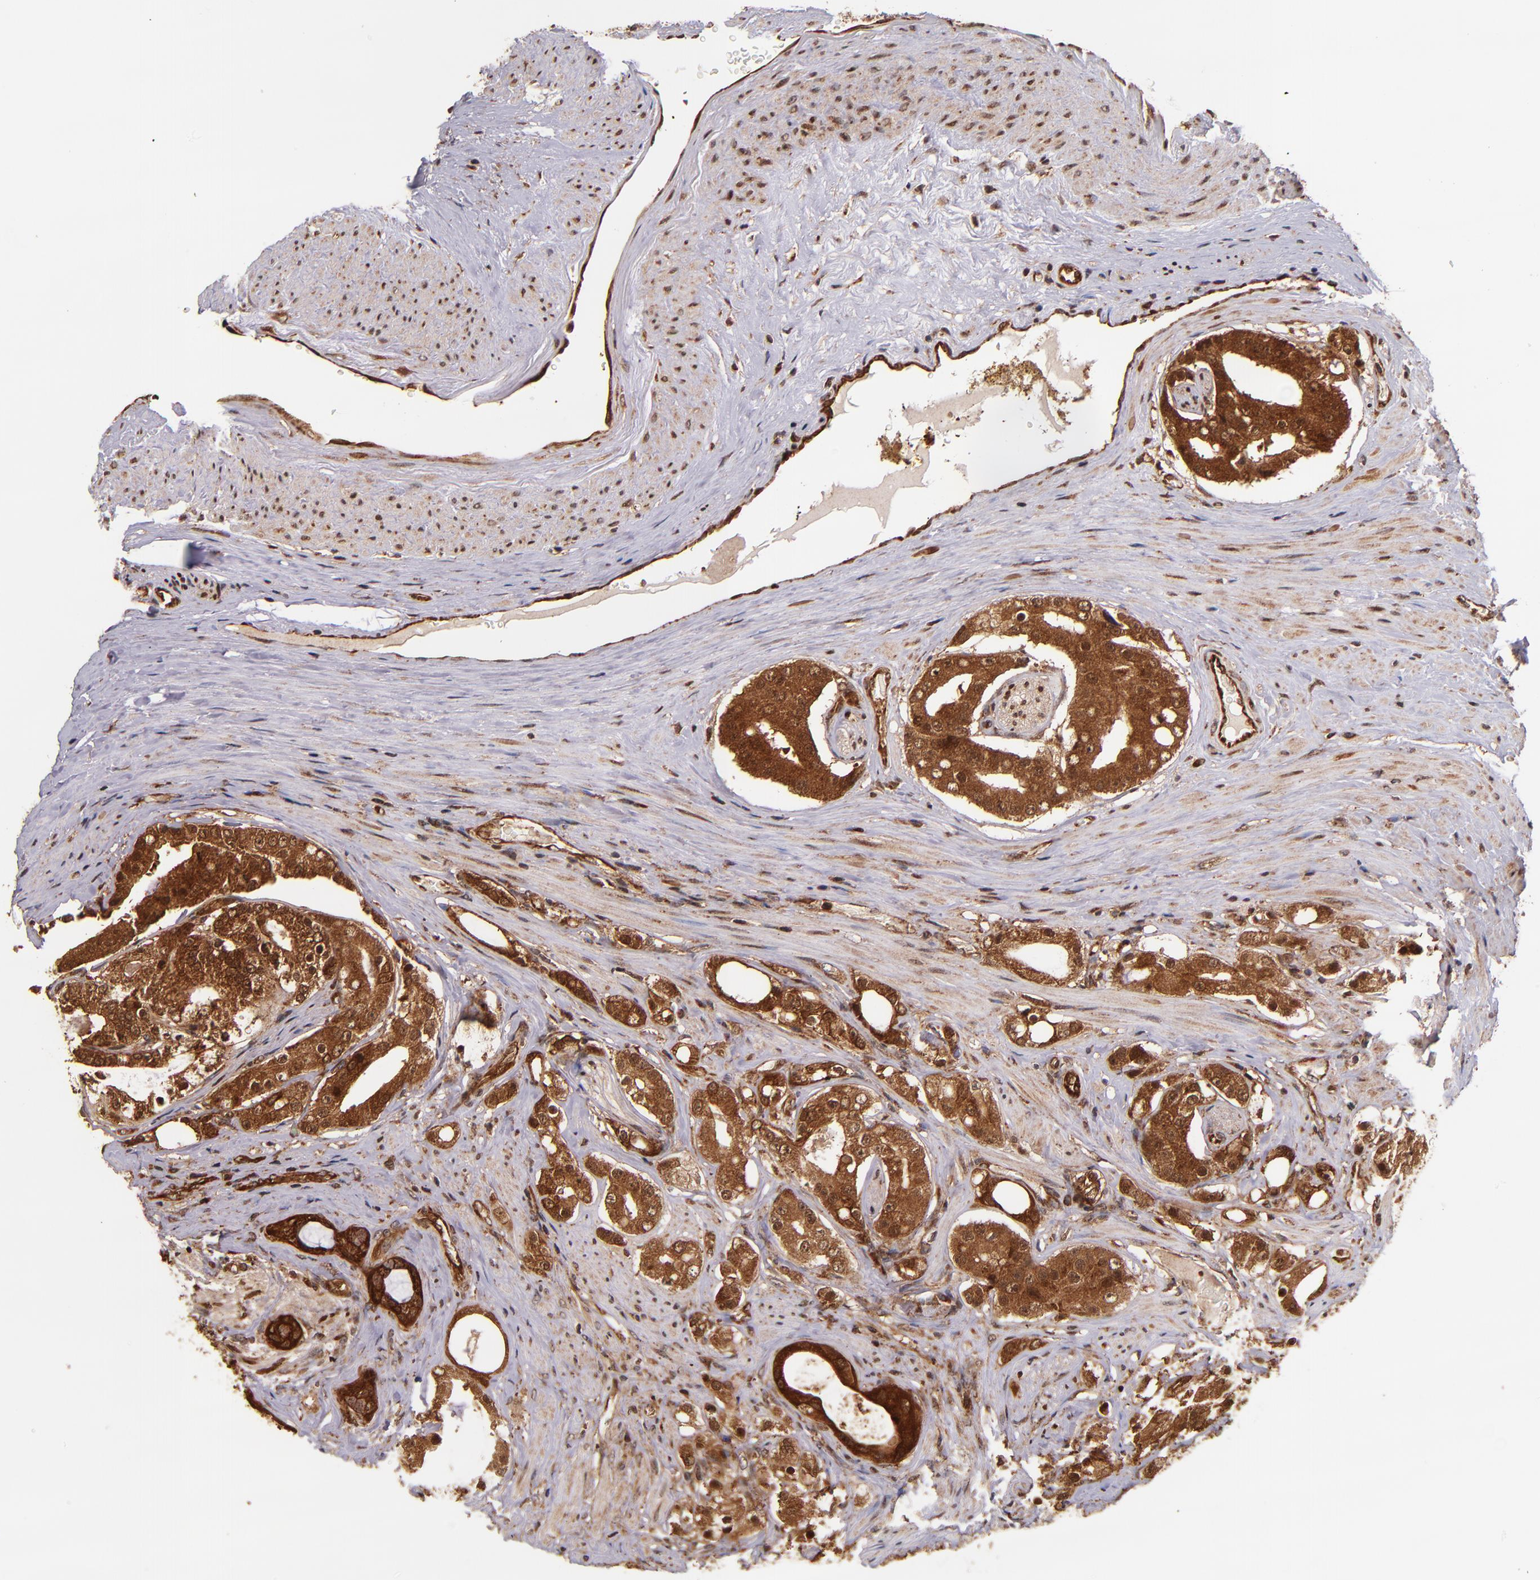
{"staining": {"intensity": "strong", "quantity": ">75%", "location": "cytoplasmic/membranous,nuclear"}, "tissue": "prostate cancer", "cell_type": "Tumor cells", "image_type": "cancer", "snomed": [{"axis": "morphology", "description": "Adenocarcinoma, High grade"}, {"axis": "topography", "description": "Prostate"}], "caption": "About >75% of tumor cells in human prostate adenocarcinoma (high-grade) exhibit strong cytoplasmic/membranous and nuclear protein positivity as visualized by brown immunohistochemical staining.", "gene": "STX8", "patient": {"sex": "male", "age": 68}}